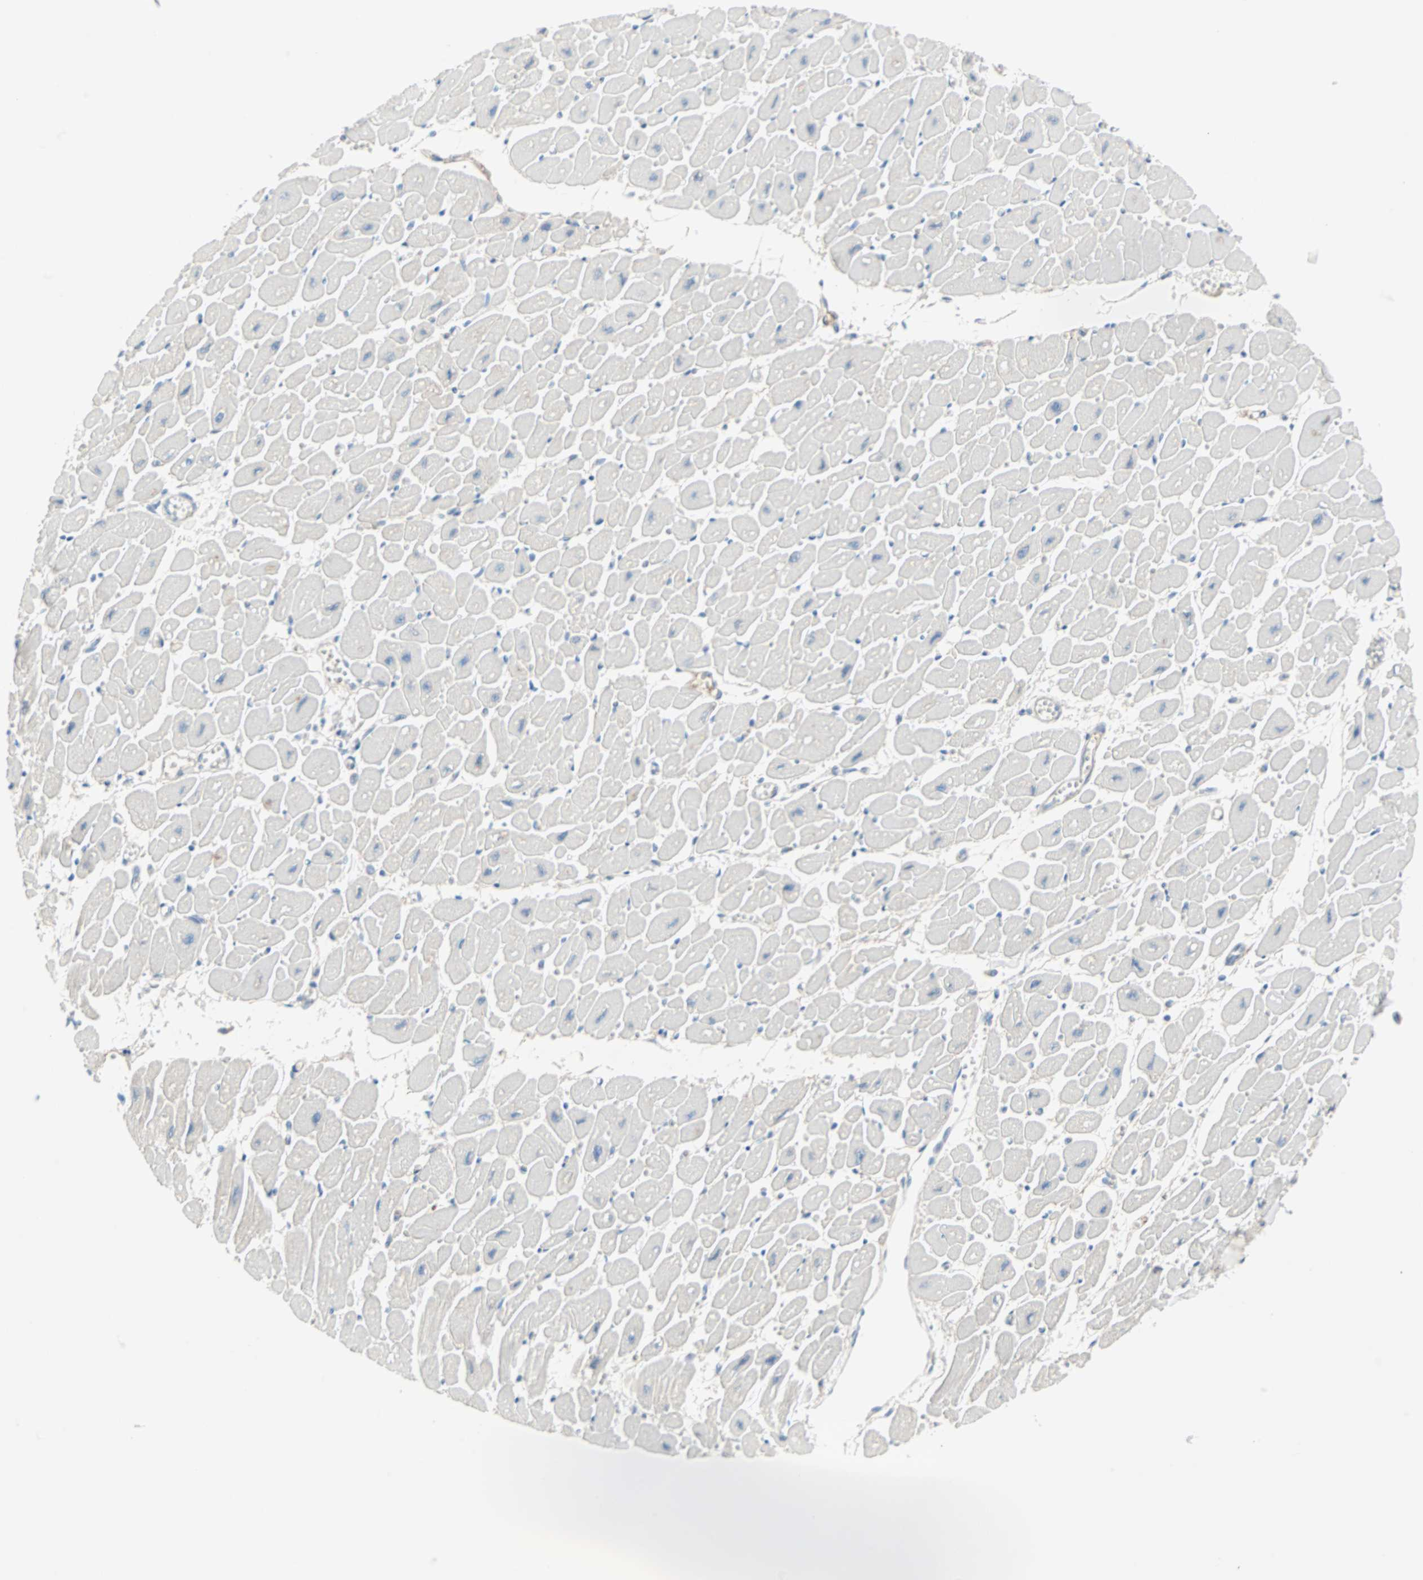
{"staining": {"intensity": "negative", "quantity": "none", "location": "none"}, "tissue": "heart muscle", "cell_type": "Cardiomyocytes", "image_type": "normal", "snomed": [{"axis": "morphology", "description": "Normal tissue, NOS"}, {"axis": "topography", "description": "Heart"}], "caption": "Immunohistochemistry histopathology image of unremarkable heart muscle stained for a protein (brown), which shows no expression in cardiomyocytes. (Brightfield microscopy of DAB (3,3'-diaminobenzidine) immunohistochemistry (IHC) at high magnification).", "gene": "CASP3", "patient": {"sex": "female", "age": 54}}